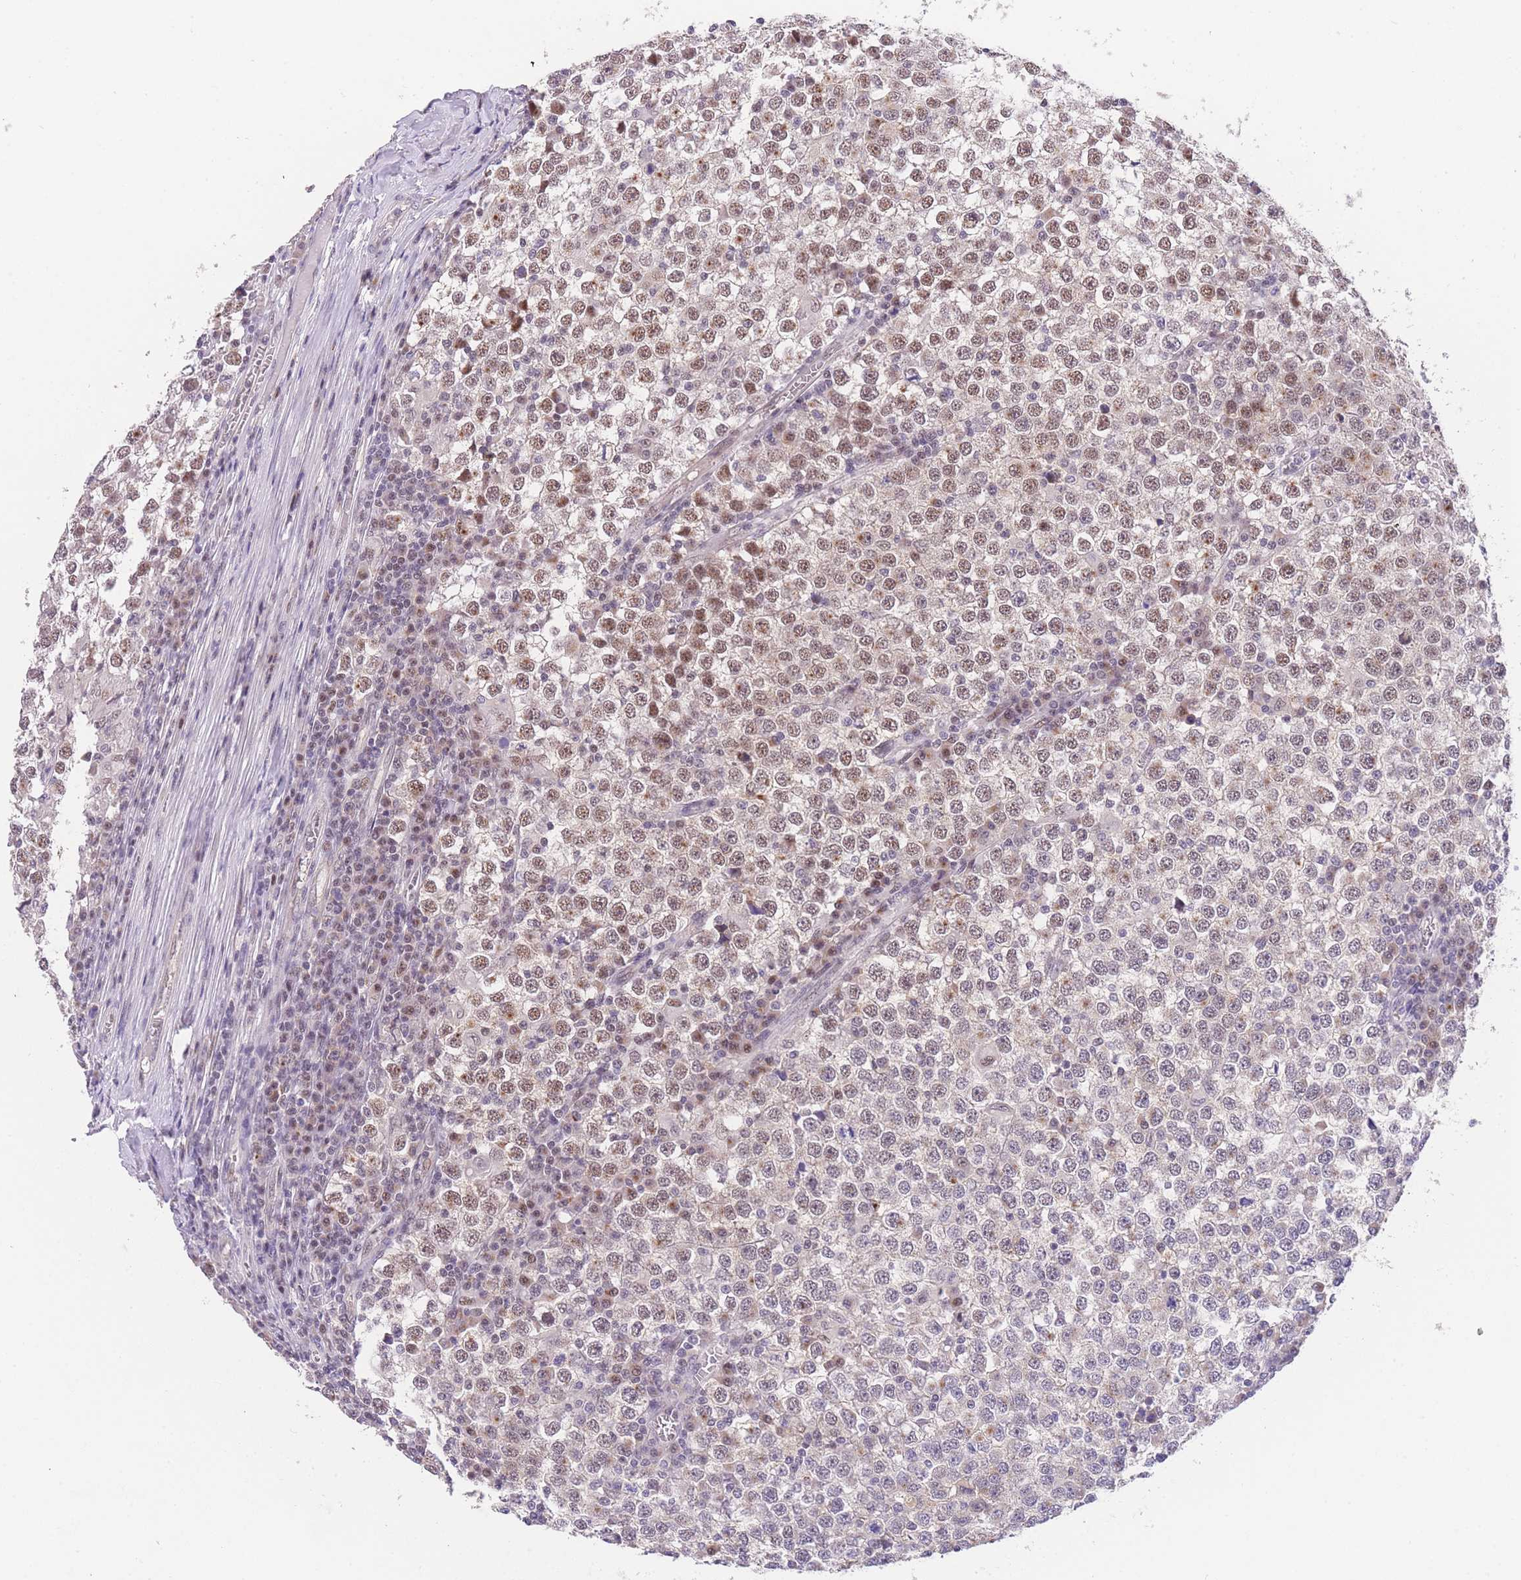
{"staining": {"intensity": "moderate", "quantity": "25%-75%", "location": "nuclear"}, "tissue": "testis cancer", "cell_type": "Tumor cells", "image_type": "cancer", "snomed": [{"axis": "morphology", "description": "Seminoma, NOS"}, {"axis": "topography", "description": "Testis"}], "caption": "Testis cancer (seminoma) stained with IHC displays moderate nuclear expression in approximately 25%-75% of tumor cells.", "gene": "SLC35F2", "patient": {"sex": "male", "age": 65}}